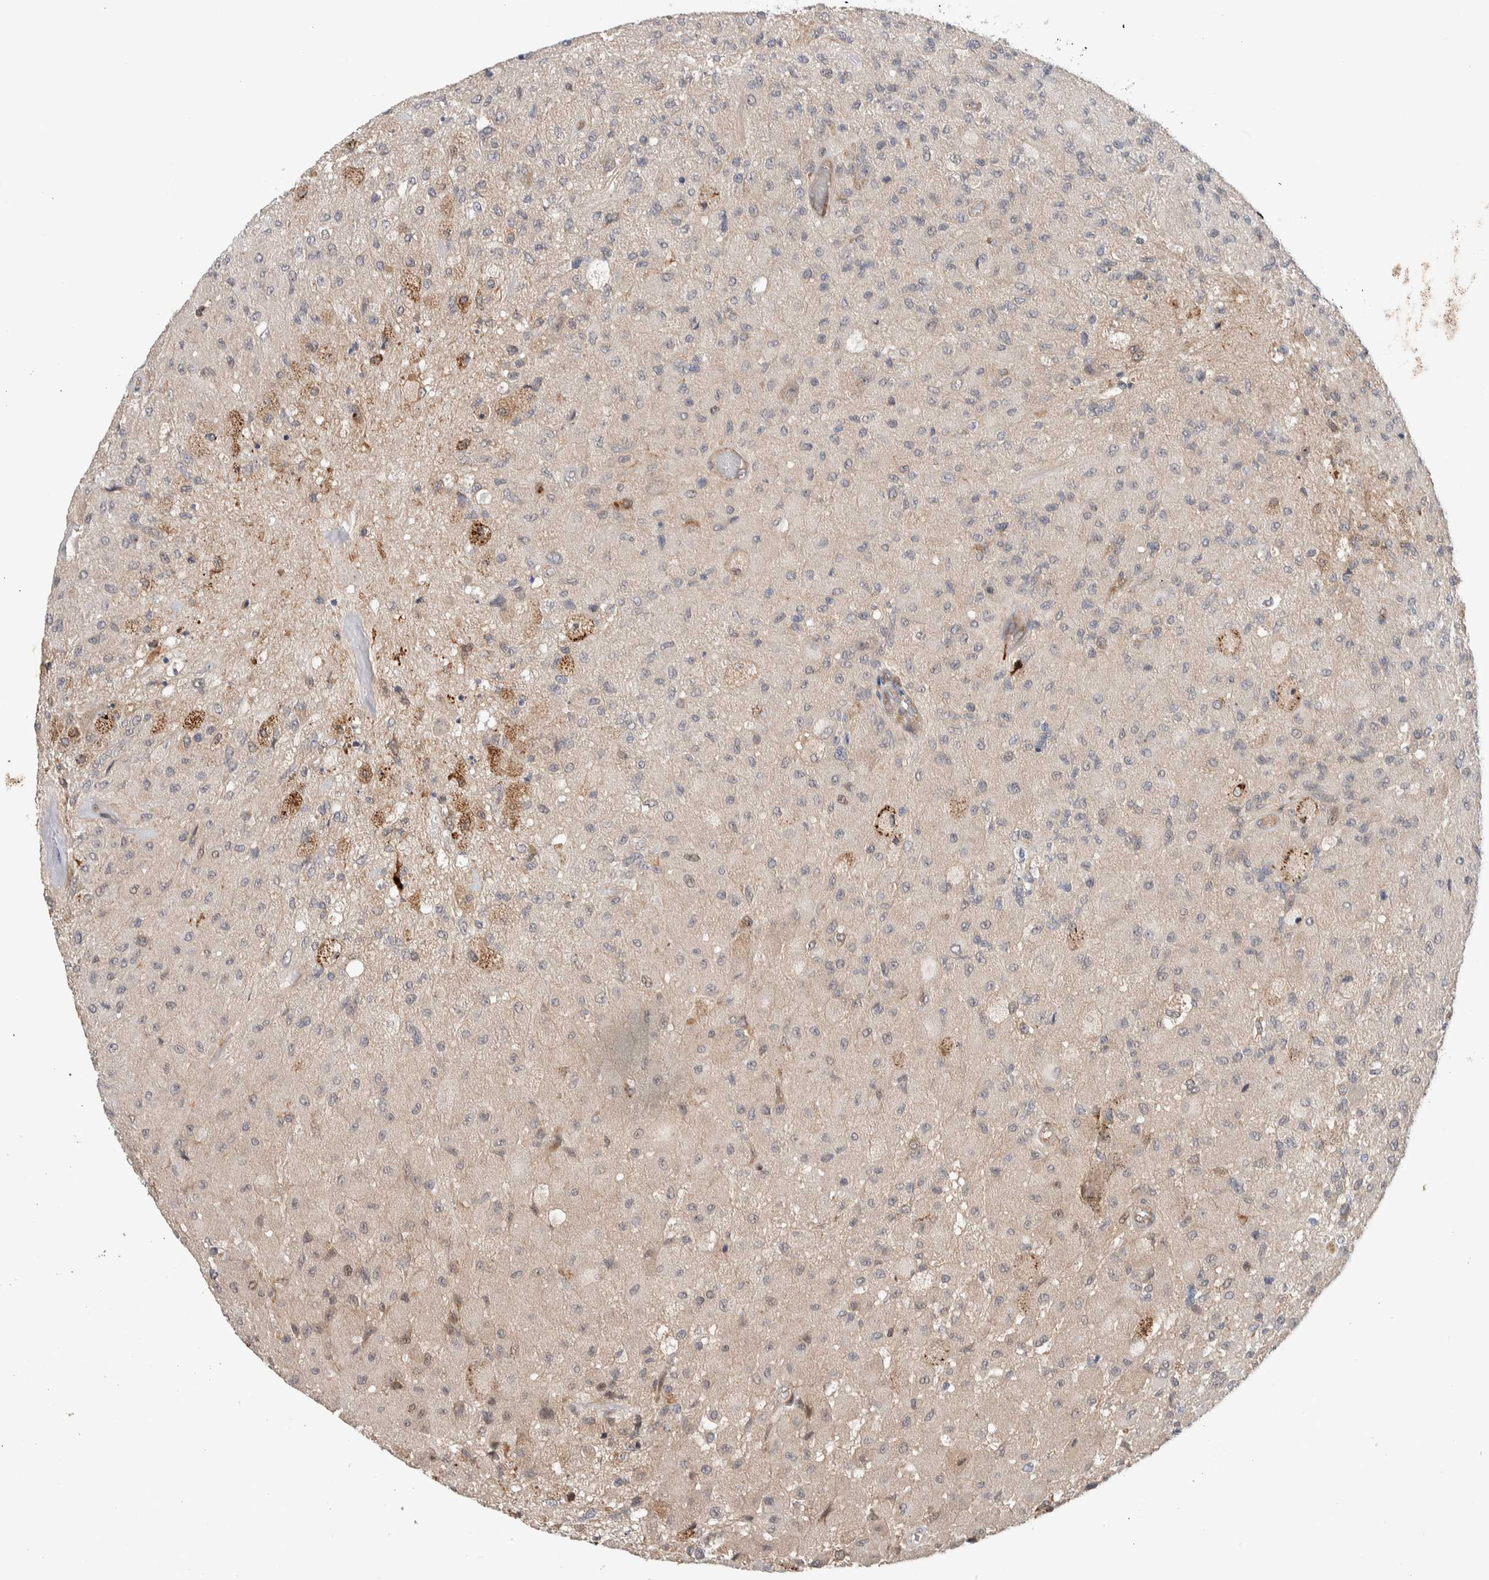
{"staining": {"intensity": "negative", "quantity": "none", "location": "none"}, "tissue": "glioma", "cell_type": "Tumor cells", "image_type": "cancer", "snomed": [{"axis": "morphology", "description": "Normal tissue, NOS"}, {"axis": "morphology", "description": "Glioma, malignant, High grade"}, {"axis": "topography", "description": "Cerebral cortex"}], "caption": "Glioma stained for a protein using immunohistochemistry (IHC) displays no positivity tumor cells.", "gene": "DEPTOR", "patient": {"sex": "male", "age": 77}}